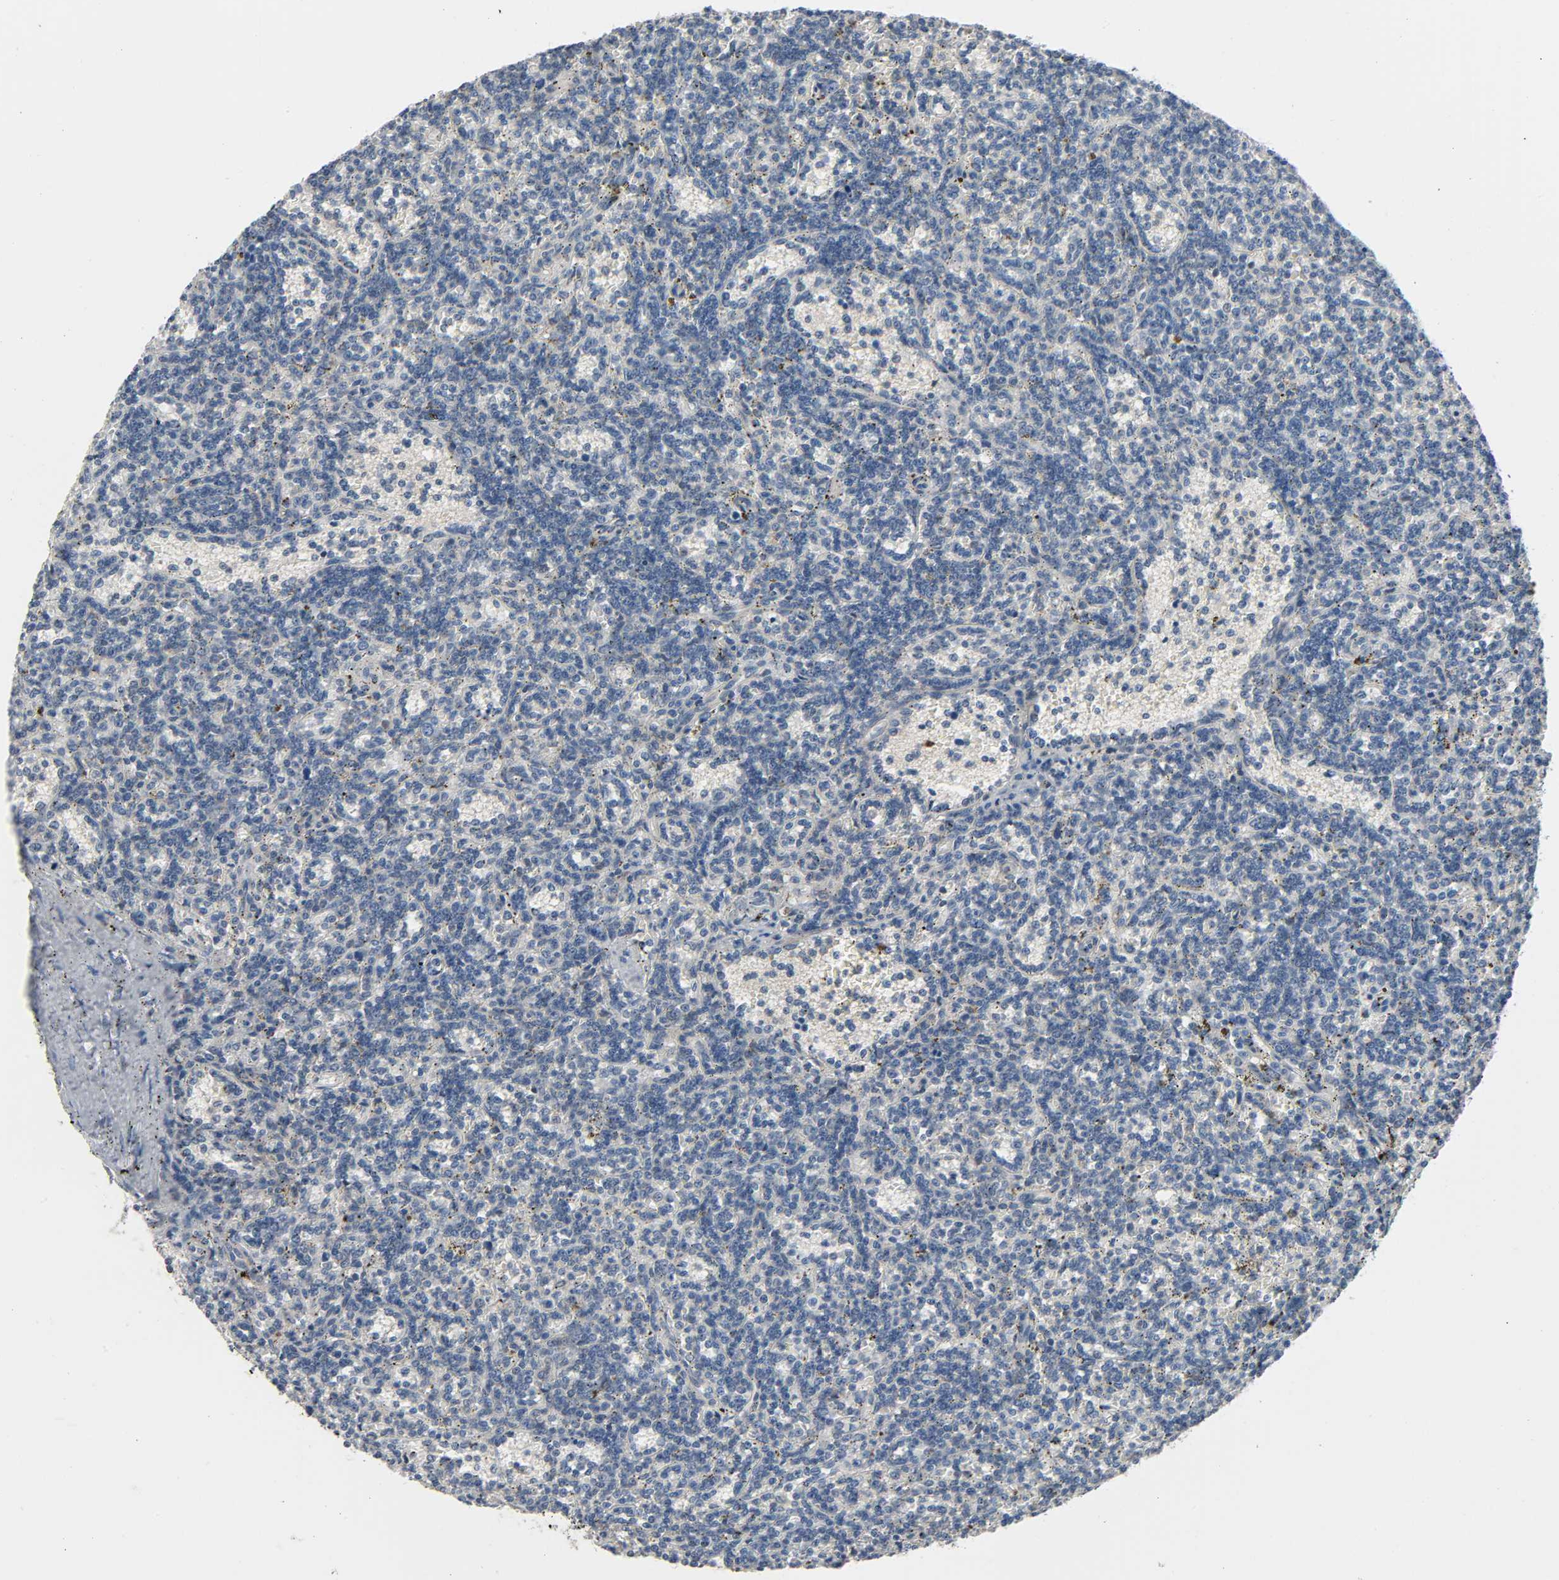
{"staining": {"intensity": "negative", "quantity": "none", "location": "none"}, "tissue": "lymphoma", "cell_type": "Tumor cells", "image_type": "cancer", "snomed": [{"axis": "morphology", "description": "Malignant lymphoma, non-Hodgkin's type, Low grade"}, {"axis": "topography", "description": "Spleen"}], "caption": "High power microscopy histopathology image of an immunohistochemistry histopathology image of lymphoma, revealing no significant expression in tumor cells.", "gene": "CD4", "patient": {"sex": "male", "age": 73}}